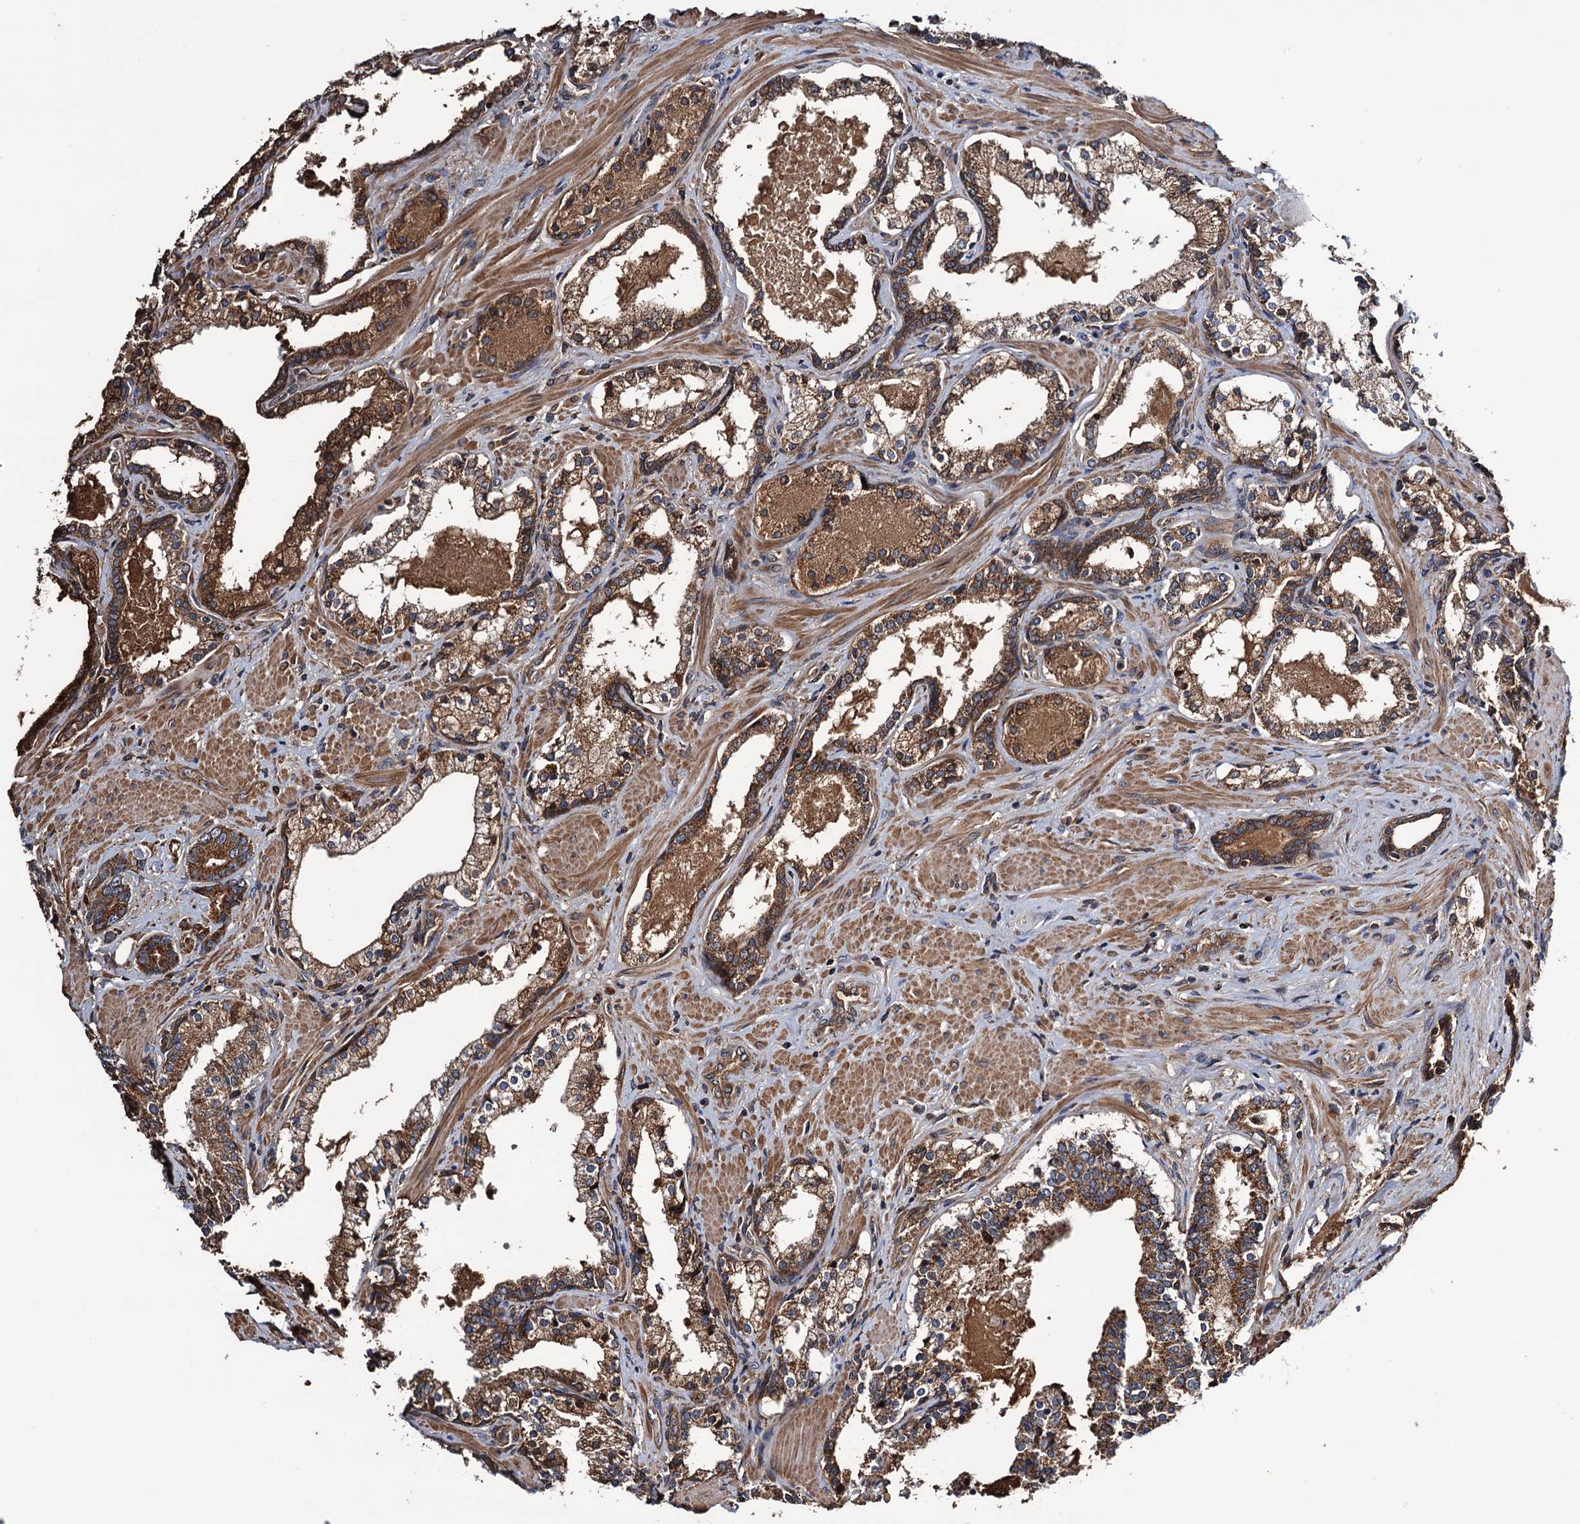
{"staining": {"intensity": "moderate", "quantity": ">75%", "location": "cytoplasmic/membranous"}, "tissue": "prostate cancer", "cell_type": "Tumor cells", "image_type": "cancer", "snomed": [{"axis": "morphology", "description": "Adenocarcinoma, High grade"}, {"axis": "topography", "description": "Prostate"}], "caption": "Immunohistochemistry photomicrograph of neoplastic tissue: prostate adenocarcinoma (high-grade) stained using immunohistochemistry (IHC) displays medium levels of moderate protein expression localized specifically in the cytoplasmic/membranous of tumor cells, appearing as a cytoplasmic/membranous brown color.", "gene": "MRPL42", "patient": {"sex": "male", "age": 58}}